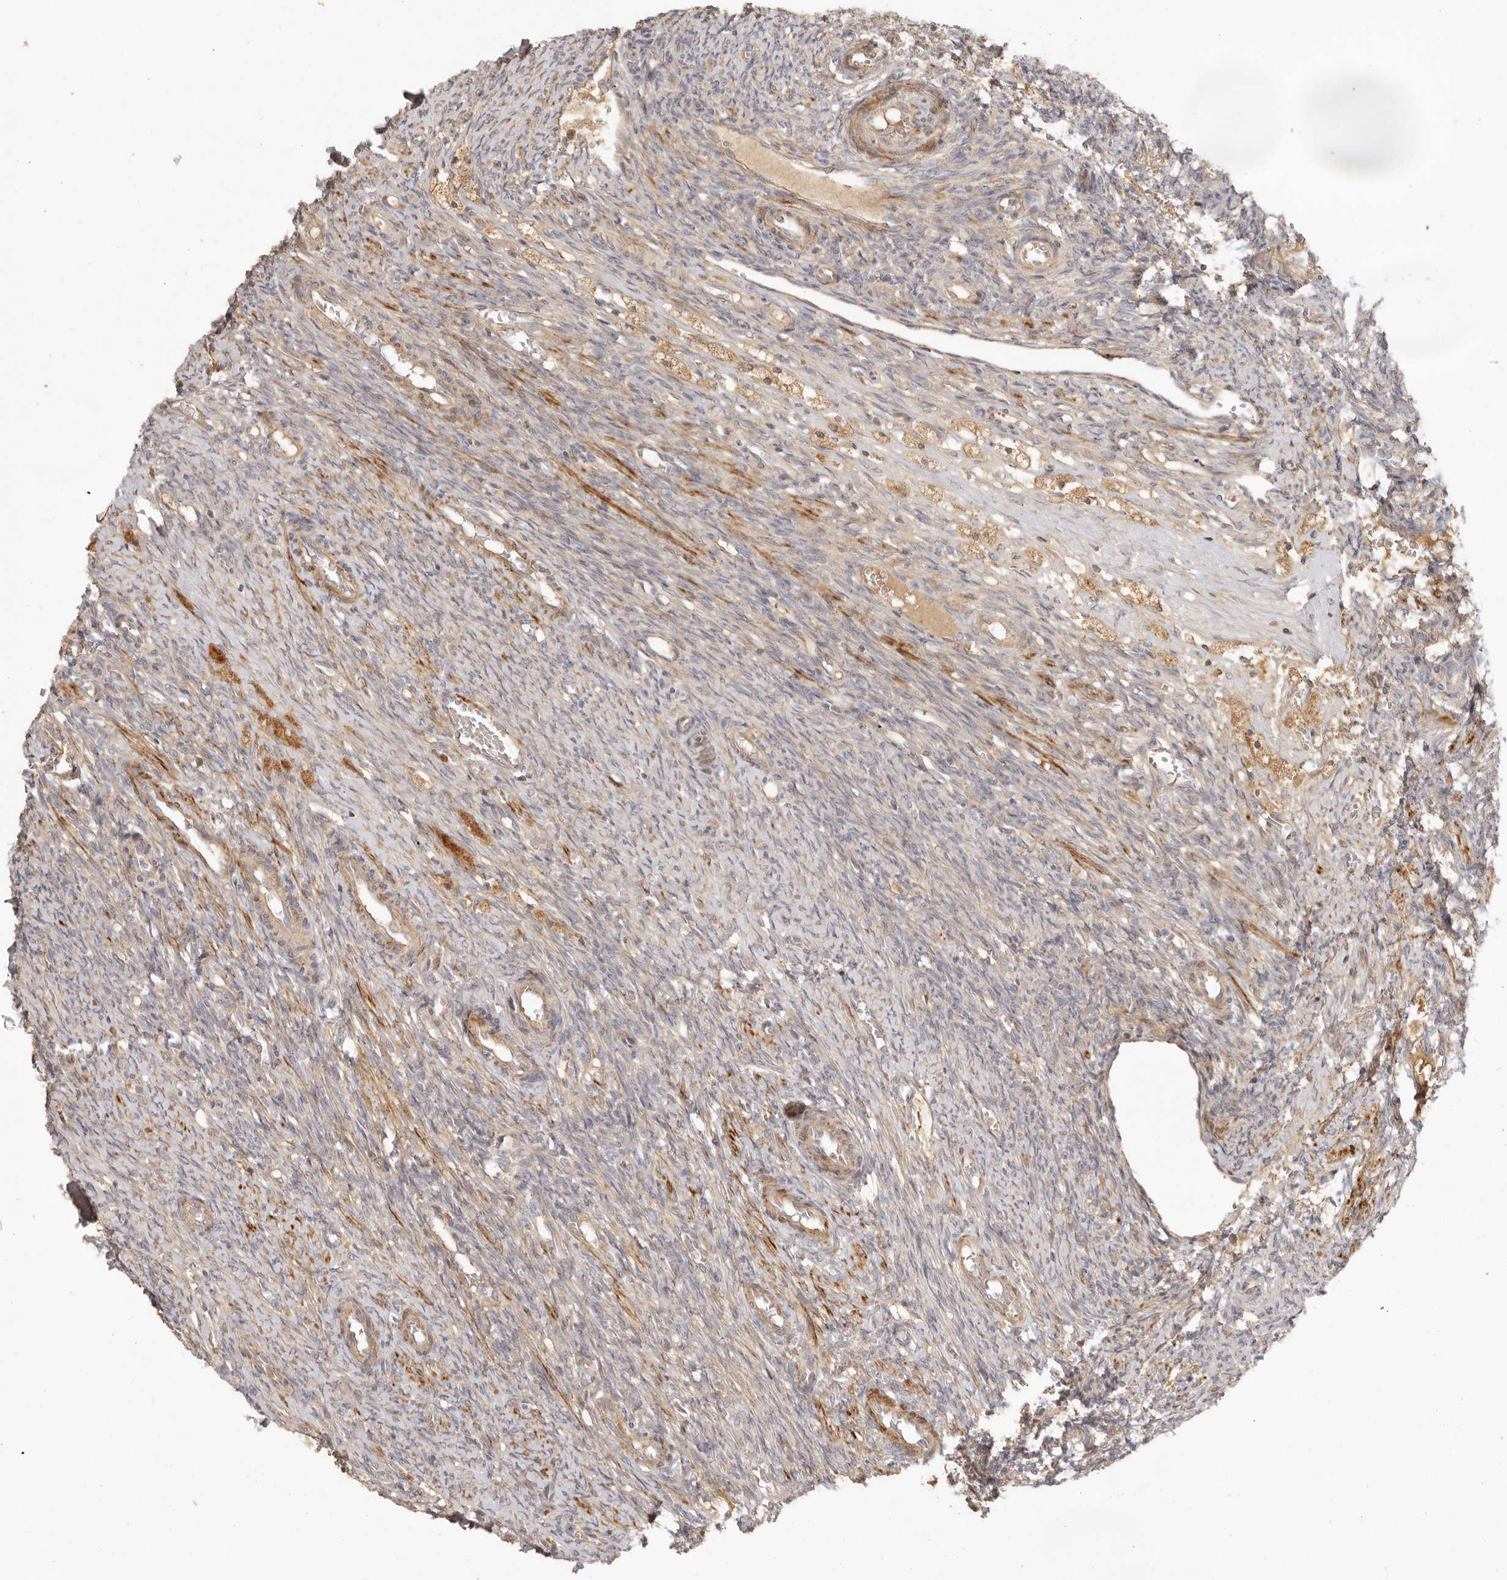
{"staining": {"intensity": "moderate", "quantity": ">75%", "location": "cytoplasmic/membranous"}, "tissue": "ovary", "cell_type": "Follicle cells", "image_type": "normal", "snomed": [{"axis": "morphology", "description": "Normal tissue, NOS"}, {"axis": "topography", "description": "Ovary"}], "caption": "Immunohistochemistry histopathology image of benign human ovary stained for a protein (brown), which exhibits medium levels of moderate cytoplasmic/membranous expression in about >75% of follicle cells.", "gene": "VIPR1", "patient": {"sex": "female", "age": 41}}